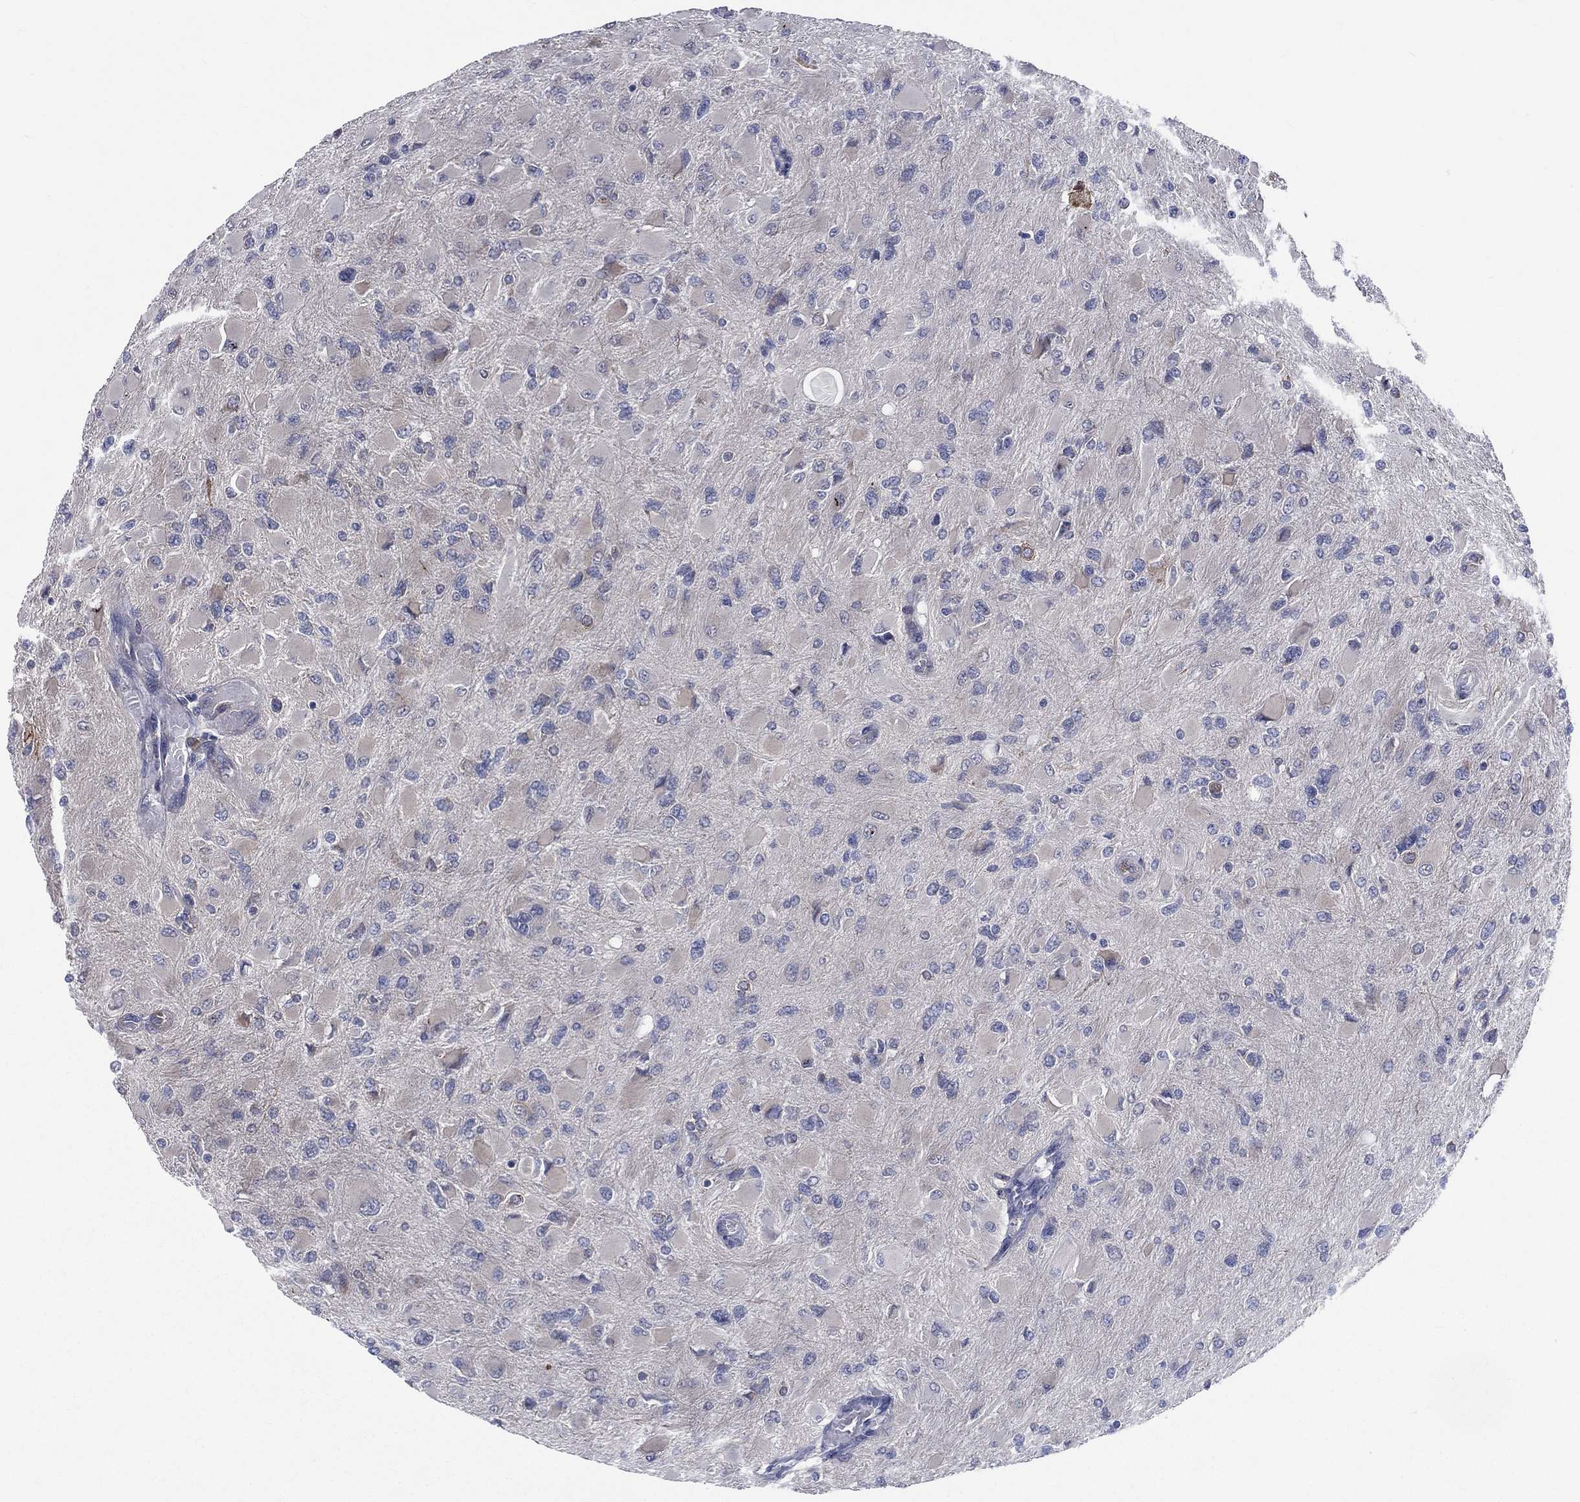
{"staining": {"intensity": "negative", "quantity": "none", "location": "none"}, "tissue": "glioma", "cell_type": "Tumor cells", "image_type": "cancer", "snomed": [{"axis": "morphology", "description": "Glioma, malignant, High grade"}, {"axis": "topography", "description": "Cerebral cortex"}], "caption": "A histopathology image of human malignant glioma (high-grade) is negative for staining in tumor cells. (DAB (3,3'-diaminobenzidine) immunohistochemistry (IHC) with hematoxylin counter stain).", "gene": "CCDC159", "patient": {"sex": "female", "age": 36}}